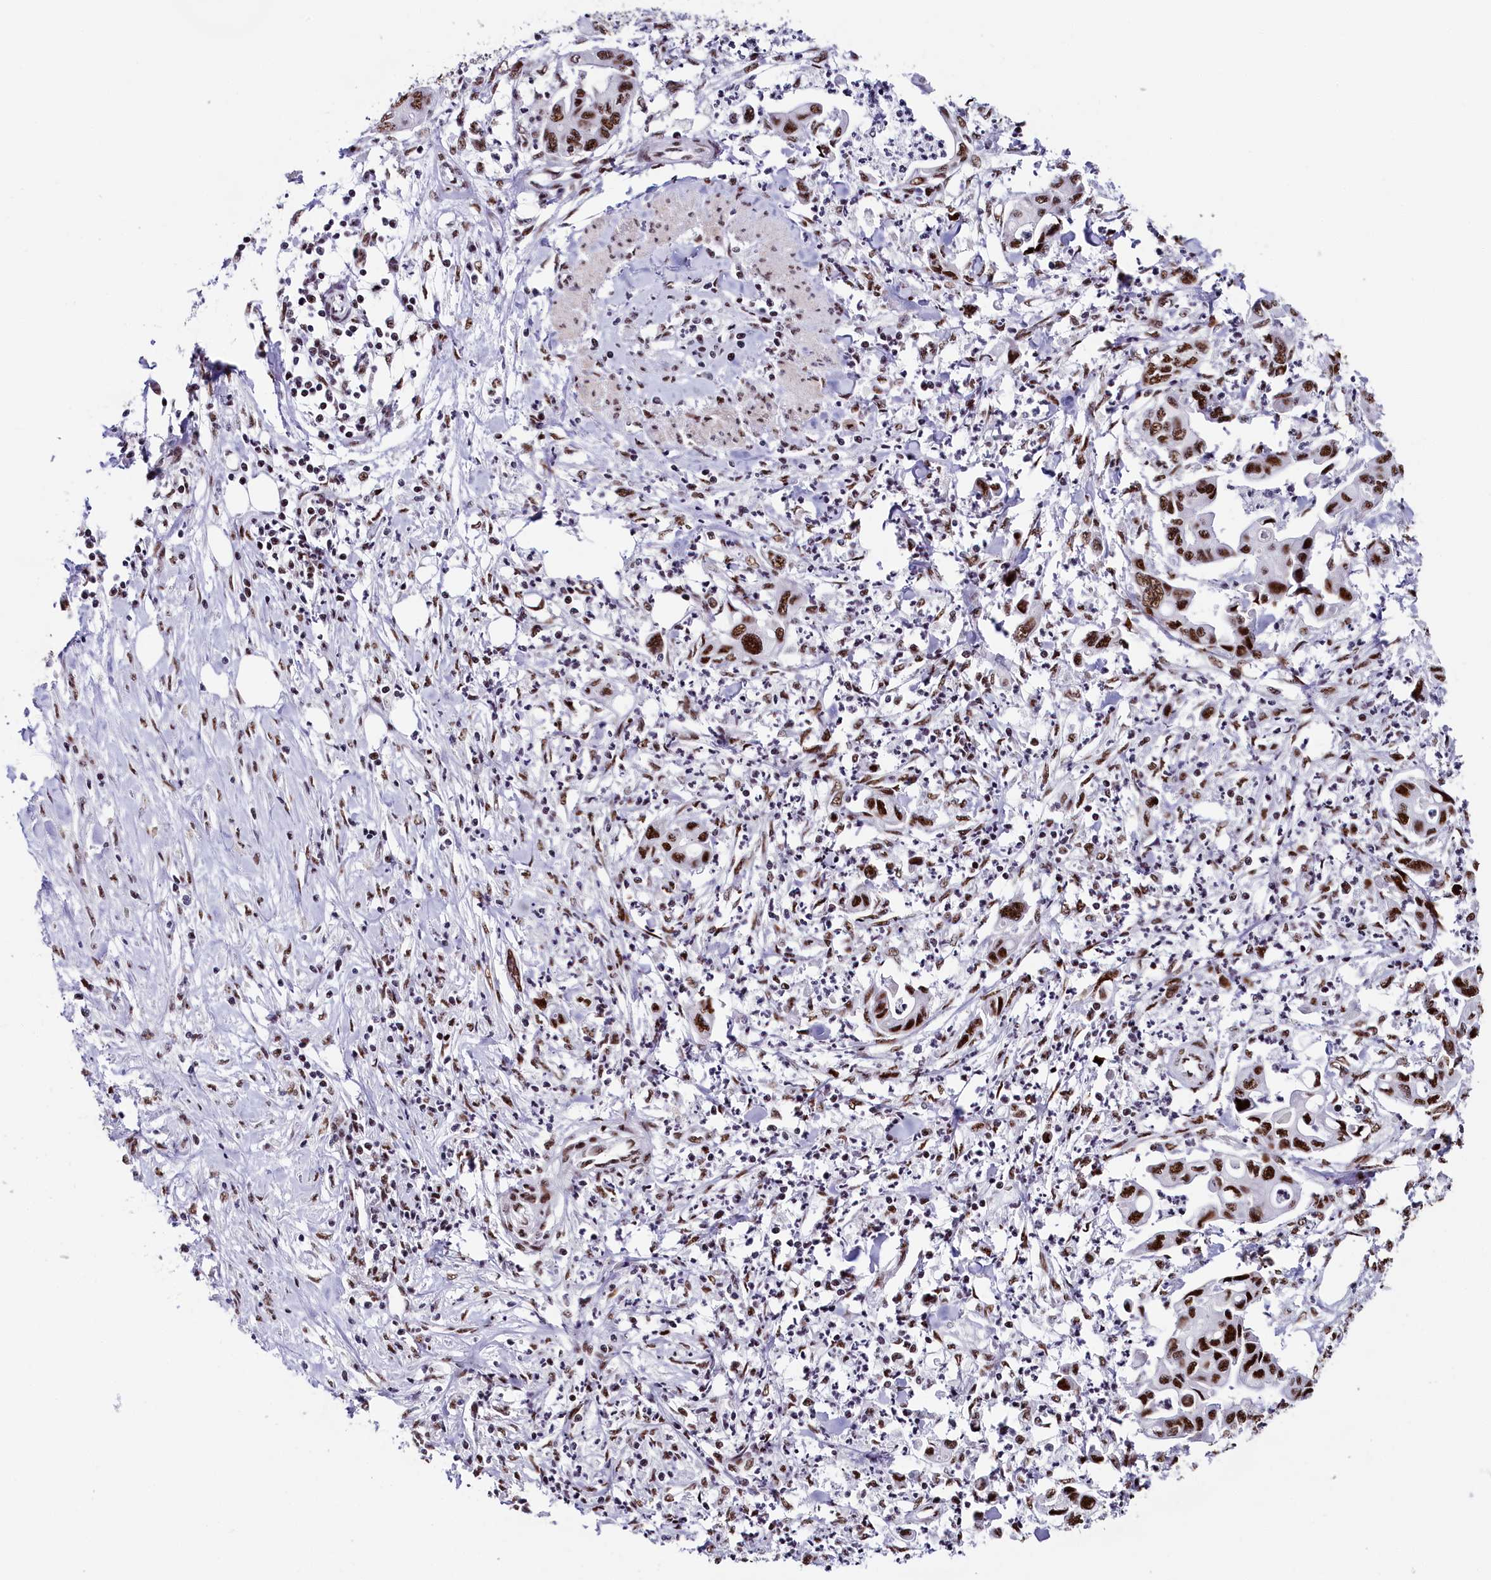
{"staining": {"intensity": "strong", "quantity": ">75%", "location": "nuclear"}, "tissue": "pancreatic cancer", "cell_type": "Tumor cells", "image_type": "cancer", "snomed": [{"axis": "morphology", "description": "Adenocarcinoma, NOS"}, {"axis": "topography", "description": "Pancreas"}], "caption": "Immunohistochemical staining of pancreatic cancer displays high levels of strong nuclear expression in about >75% of tumor cells.", "gene": "SNRNP70", "patient": {"sex": "female", "age": 50}}